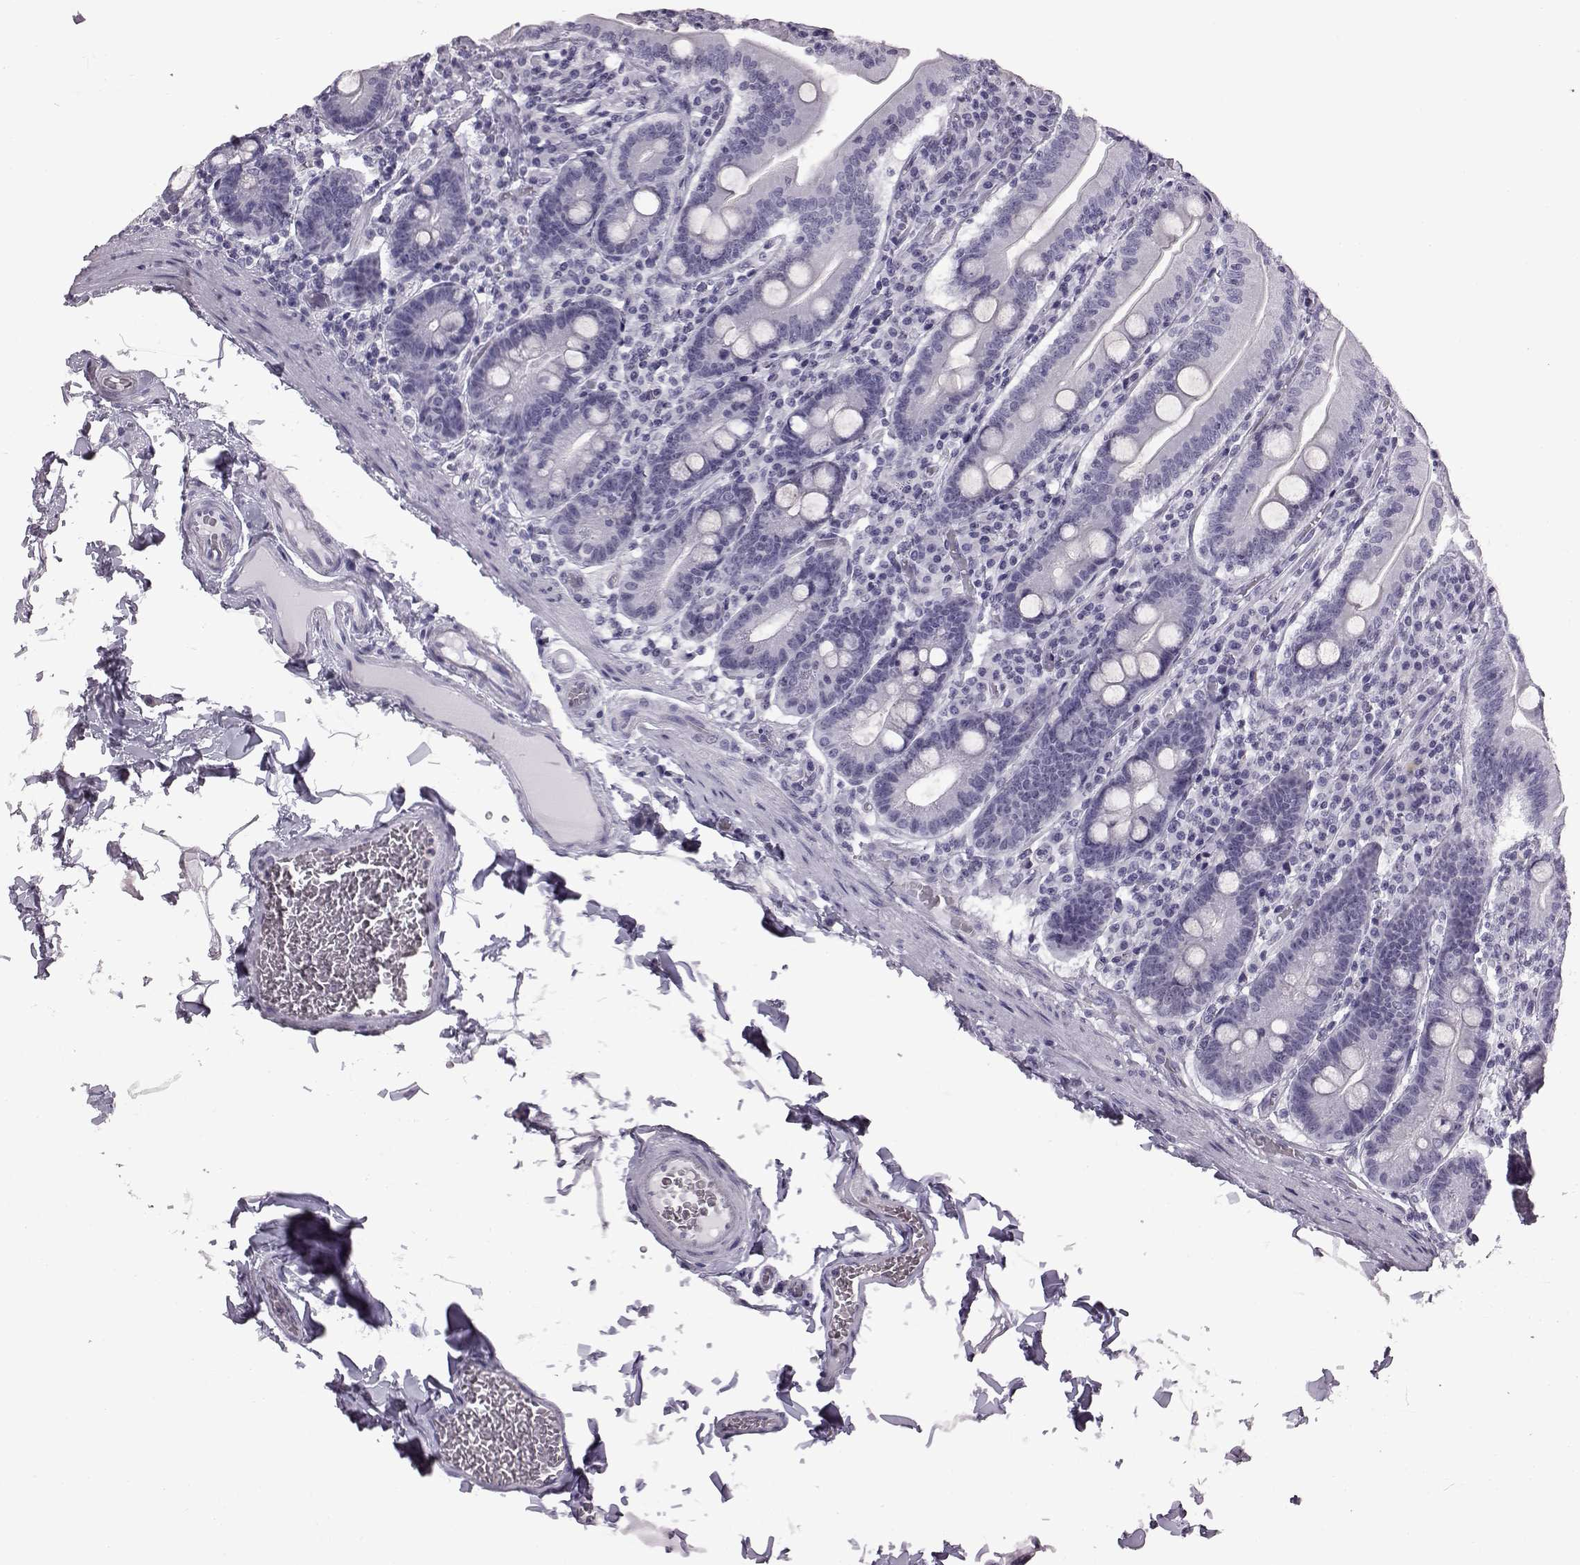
{"staining": {"intensity": "negative", "quantity": "none", "location": "none"}, "tissue": "small intestine", "cell_type": "Glandular cells", "image_type": "normal", "snomed": [{"axis": "morphology", "description": "Normal tissue, NOS"}, {"axis": "topography", "description": "Small intestine"}], "caption": "A photomicrograph of small intestine stained for a protein reveals no brown staining in glandular cells.", "gene": "ADGRG2", "patient": {"sex": "male", "age": 37}}